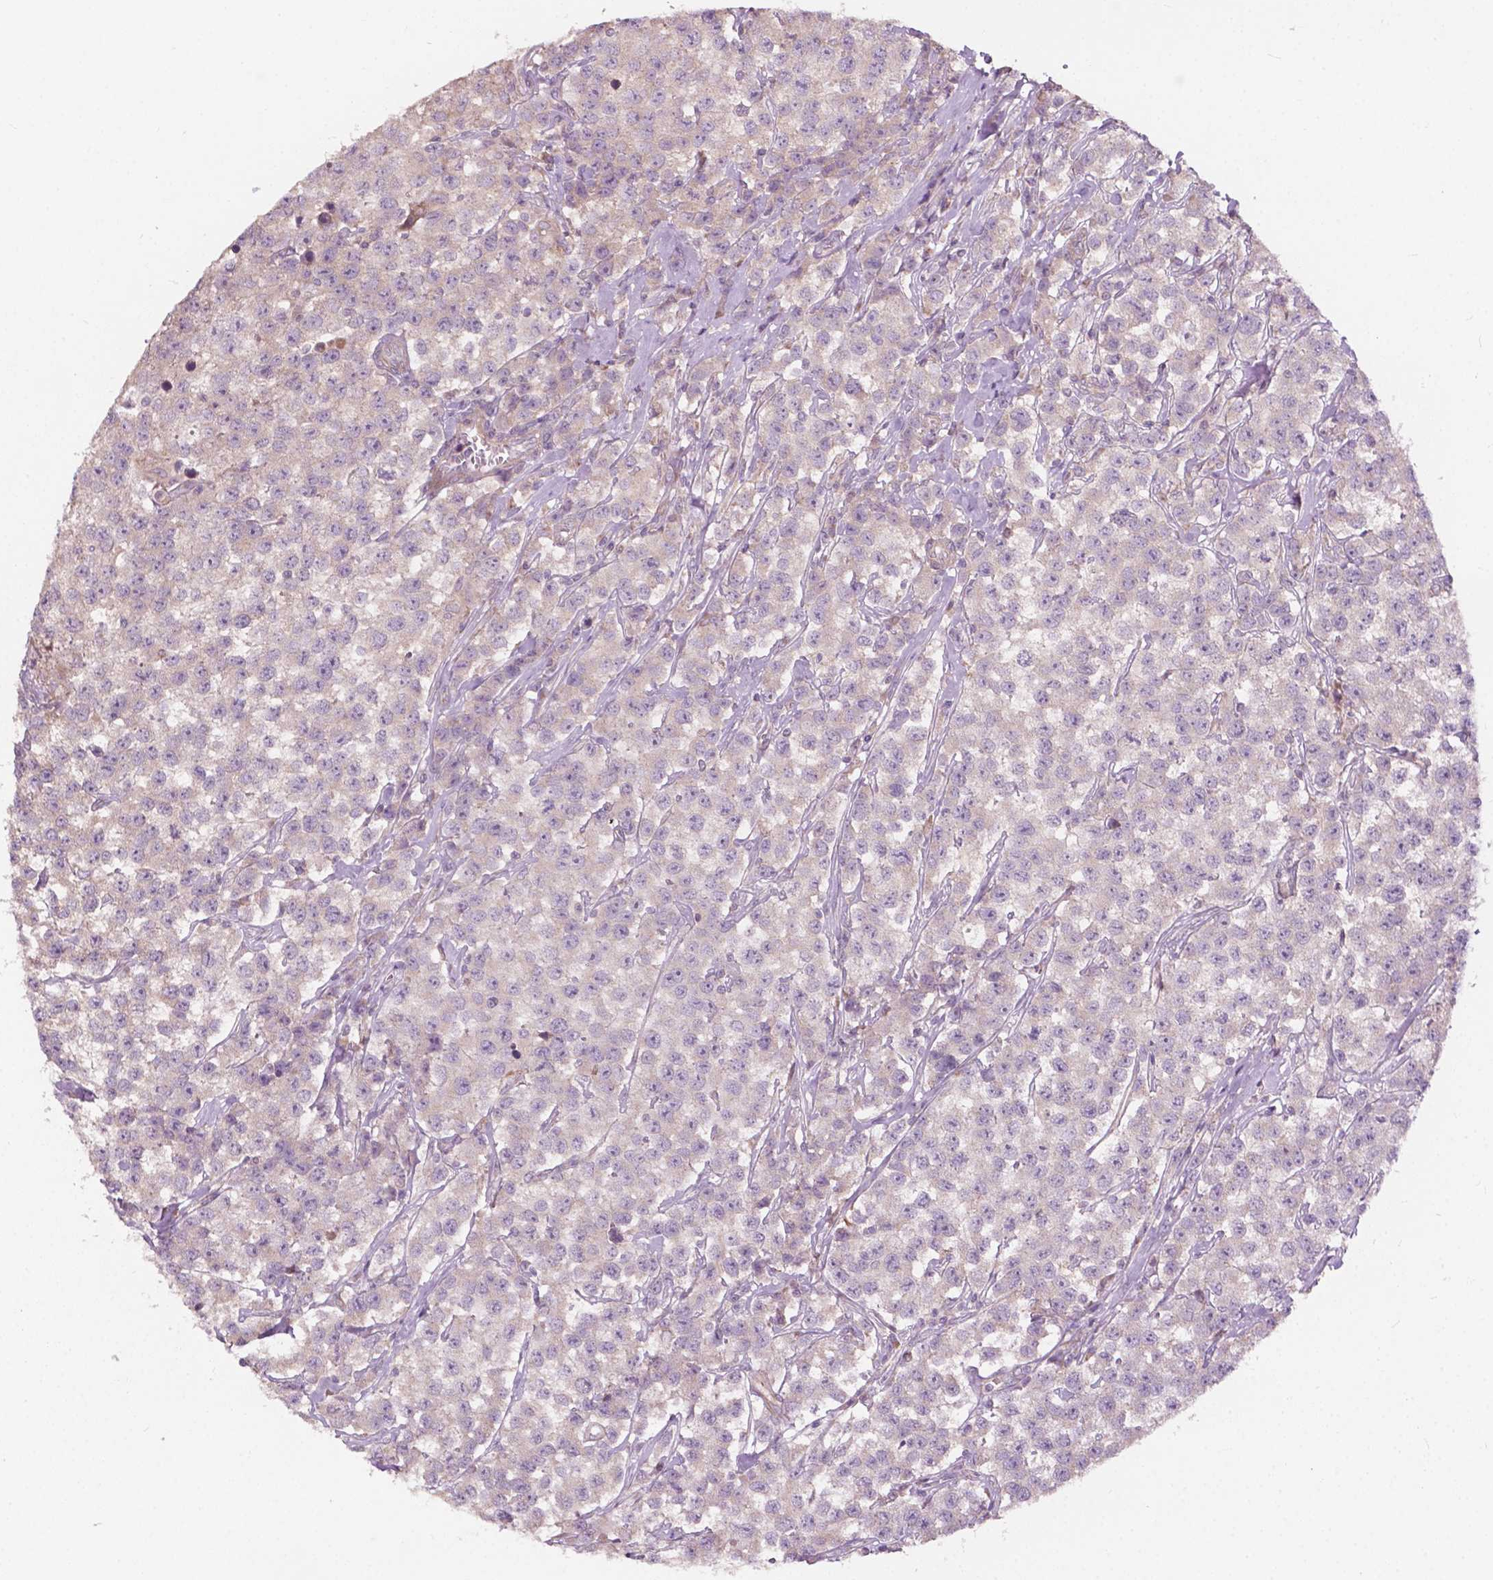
{"staining": {"intensity": "weak", "quantity": "25%-75%", "location": "cytoplasmic/membranous"}, "tissue": "testis cancer", "cell_type": "Tumor cells", "image_type": "cancer", "snomed": [{"axis": "morphology", "description": "Seminoma, NOS"}, {"axis": "topography", "description": "Testis"}], "caption": "A low amount of weak cytoplasmic/membranous expression is present in approximately 25%-75% of tumor cells in seminoma (testis) tissue.", "gene": "NDUFA10", "patient": {"sex": "male", "age": 59}}